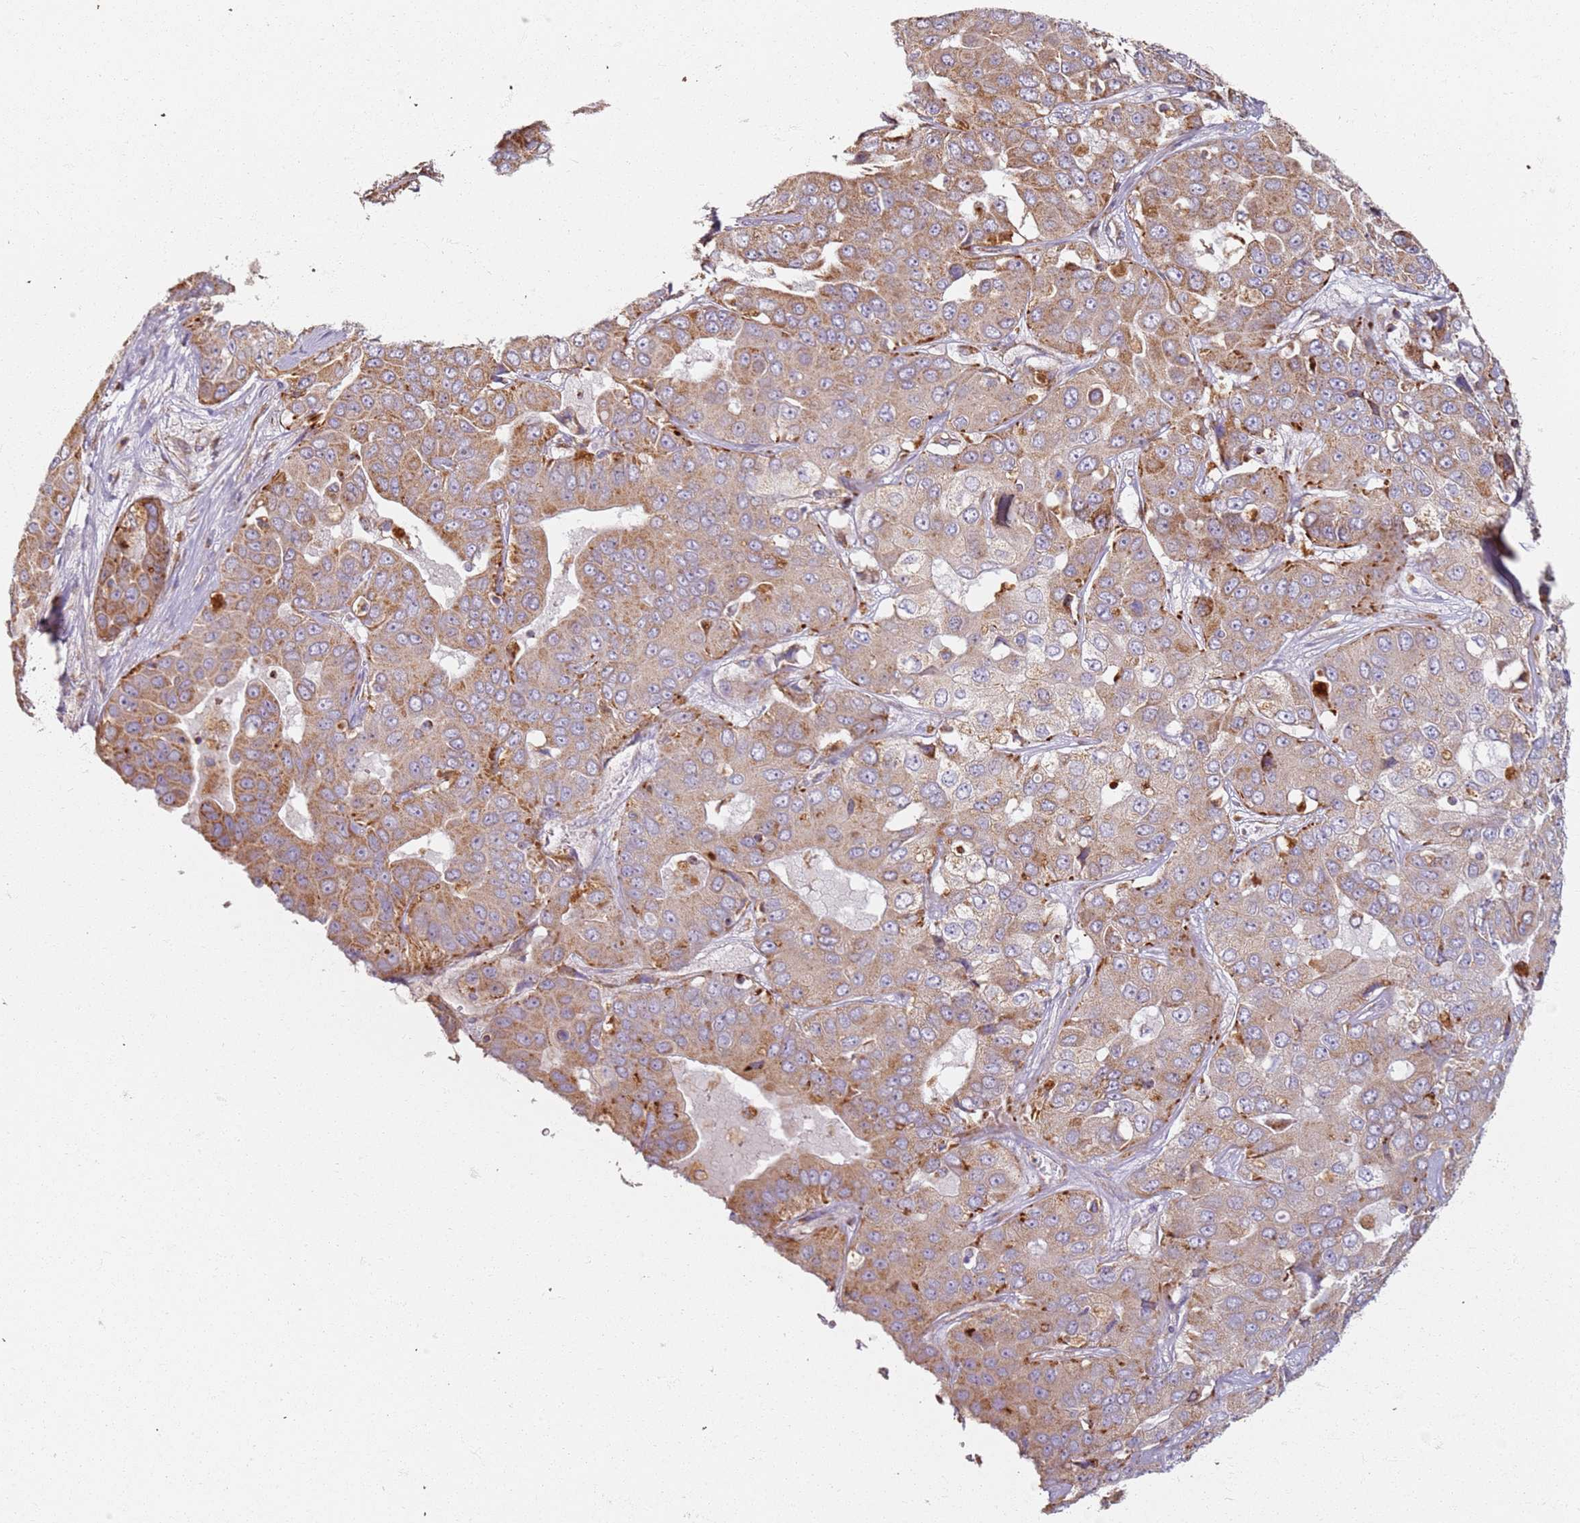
{"staining": {"intensity": "moderate", "quantity": ">75%", "location": "cytoplasmic/membranous"}, "tissue": "liver cancer", "cell_type": "Tumor cells", "image_type": "cancer", "snomed": [{"axis": "morphology", "description": "Cholangiocarcinoma"}, {"axis": "topography", "description": "Liver"}], "caption": "Moderate cytoplasmic/membranous protein expression is seen in about >75% of tumor cells in liver cholangiocarcinoma.", "gene": "PROKR2", "patient": {"sex": "female", "age": 52}}